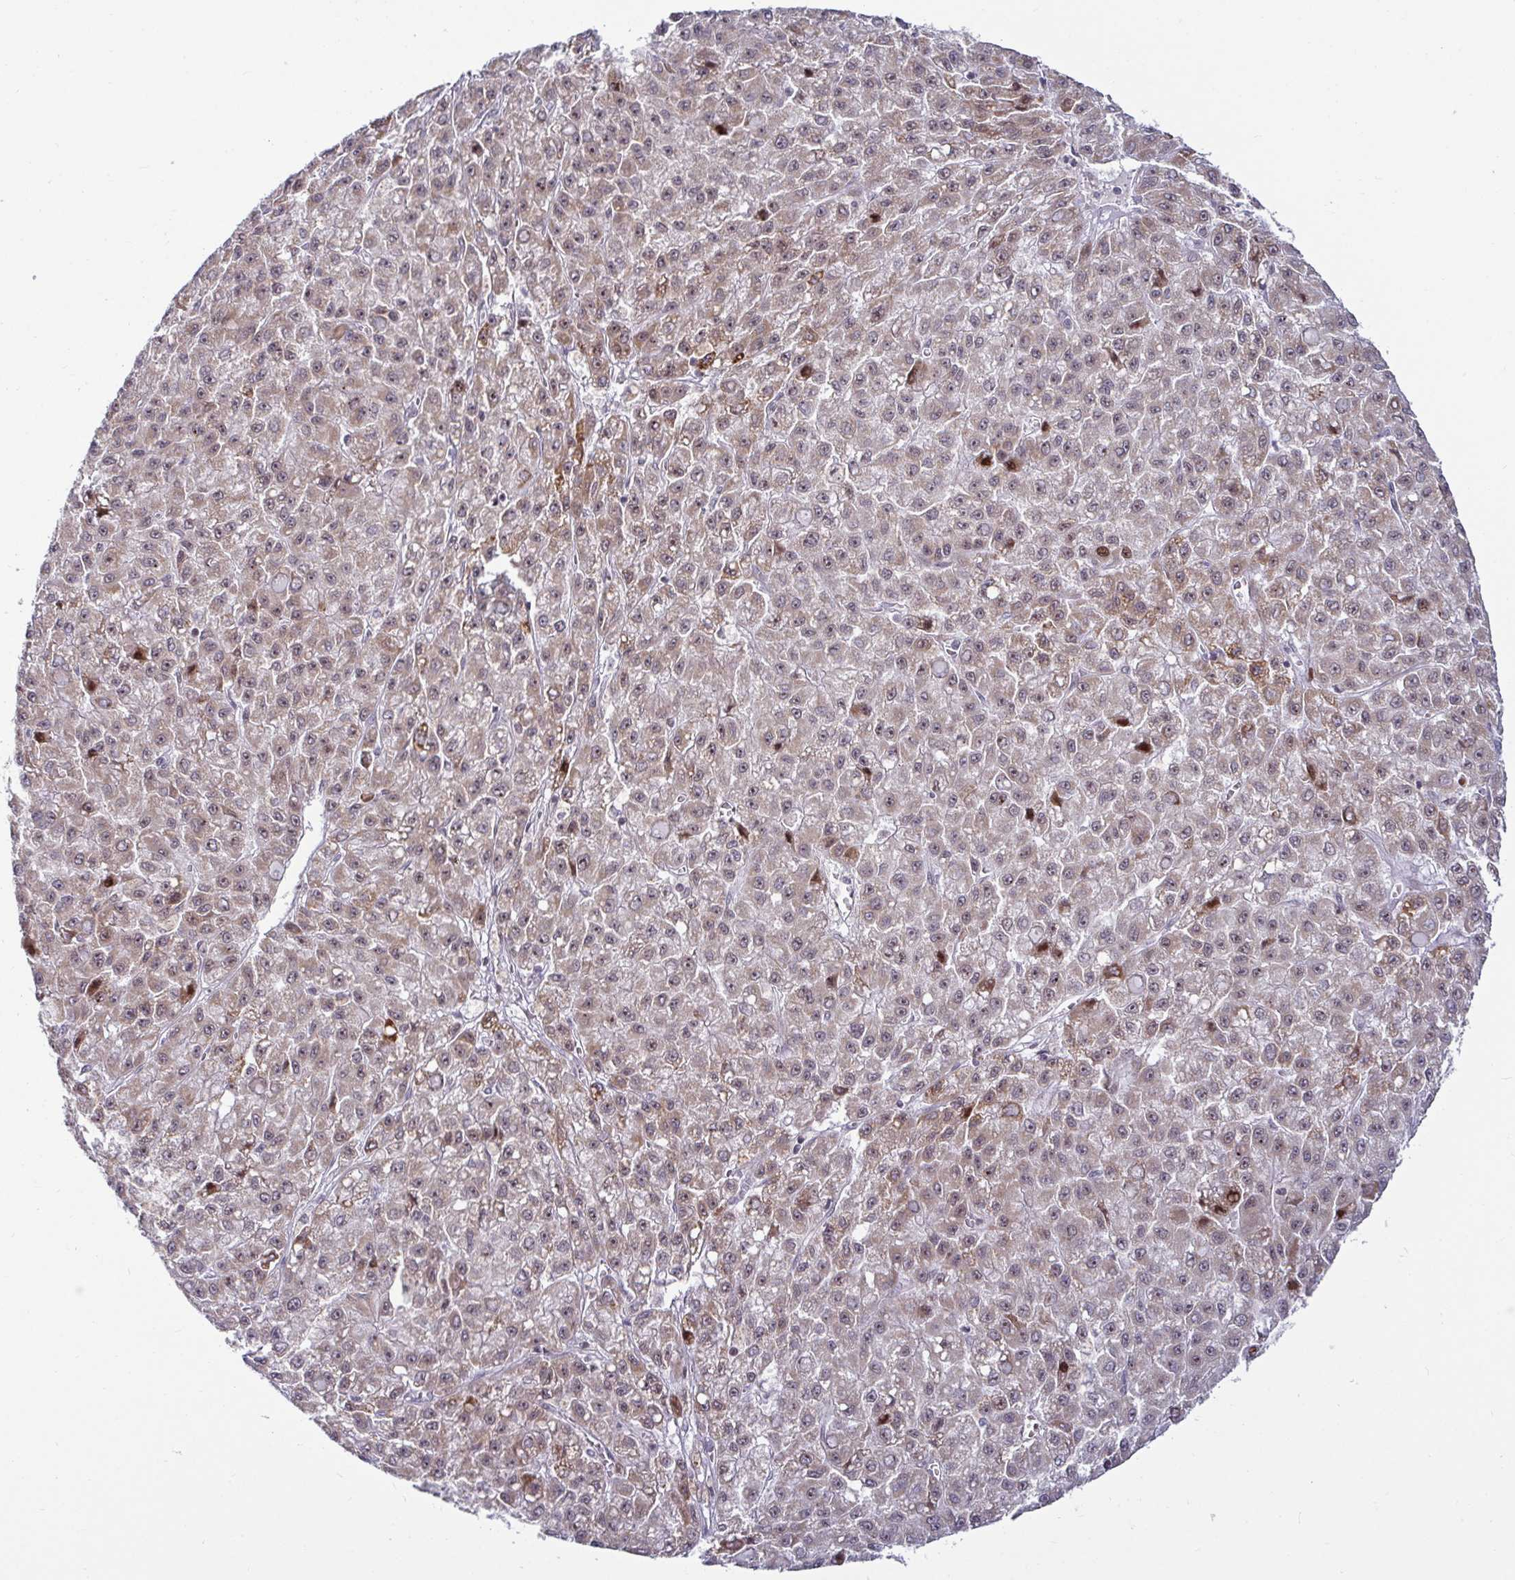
{"staining": {"intensity": "moderate", "quantity": ">75%", "location": "cytoplasmic/membranous"}, "tissue": "liver cancer", "cell_type": "Tumor cells", "image_type": "cancer", "snomed": [{"axis": "morphology", "description": "Carcinoma, Hepatocellular, NOS"}, {"axis": "topography", "description": "Liver"}], "caption": "Protein positivity by IHC reveals moderate cytoplasmic/membranous staining in approximately >75% of tumor cells in liver cancer.", "gene": "DZIP1", "patient": {"sex": "male", "age": 70}}